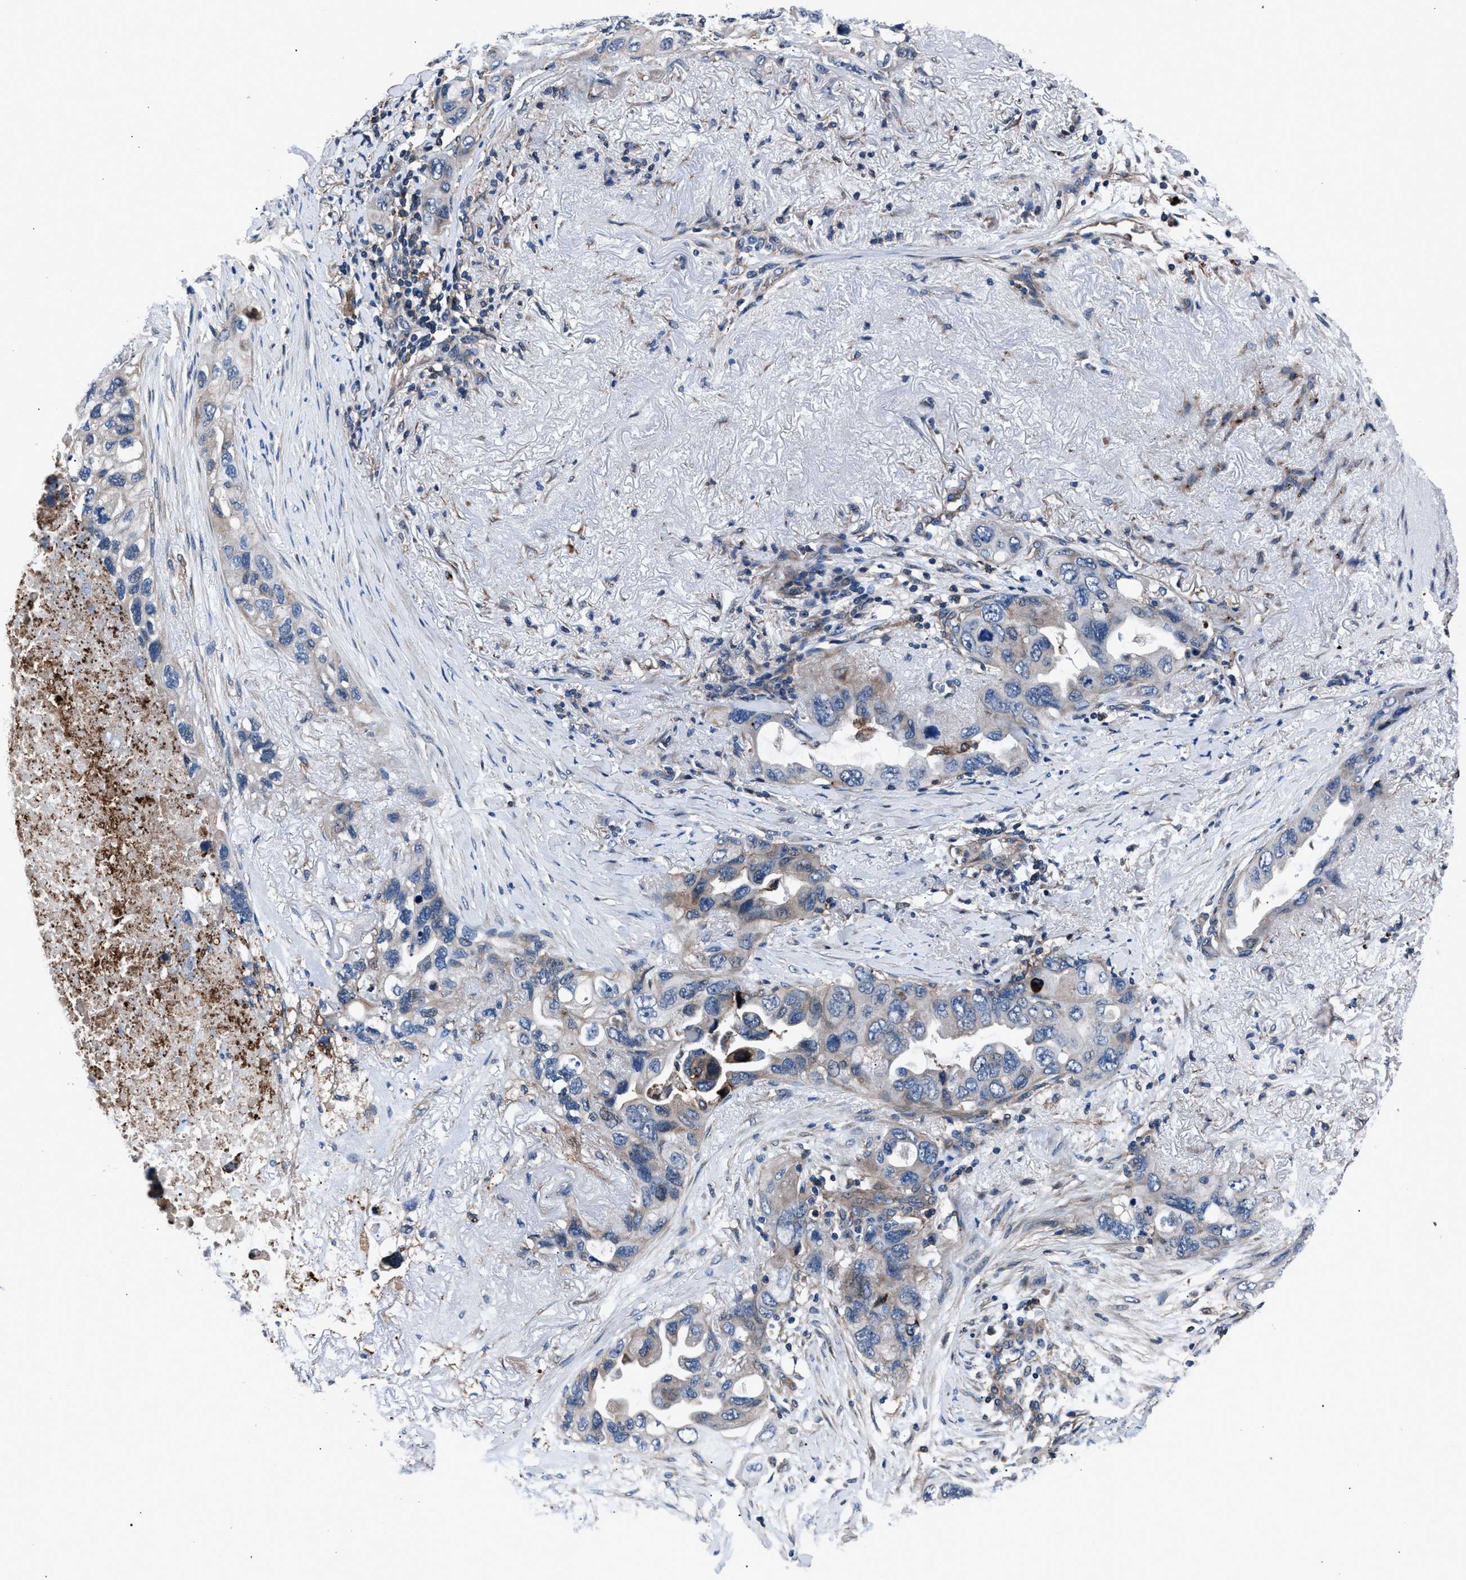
{"staining": {"intensity": "negative", "quantity": "none", "location": "none"}, "tissue": "lung cancer", "cell_type": "Tumor cells", "image_type": "cancer", "snomed": [{"axis": "morphology", "description": "Squamous cell carcinoma, NOS"}, {"axis": "topography", "description": "Lung"}], "caption": "There is no significant staining in tumor cells of lung cancer.", "gene": "MFSD11", "patient": {"sex": "female", "age": 73}}